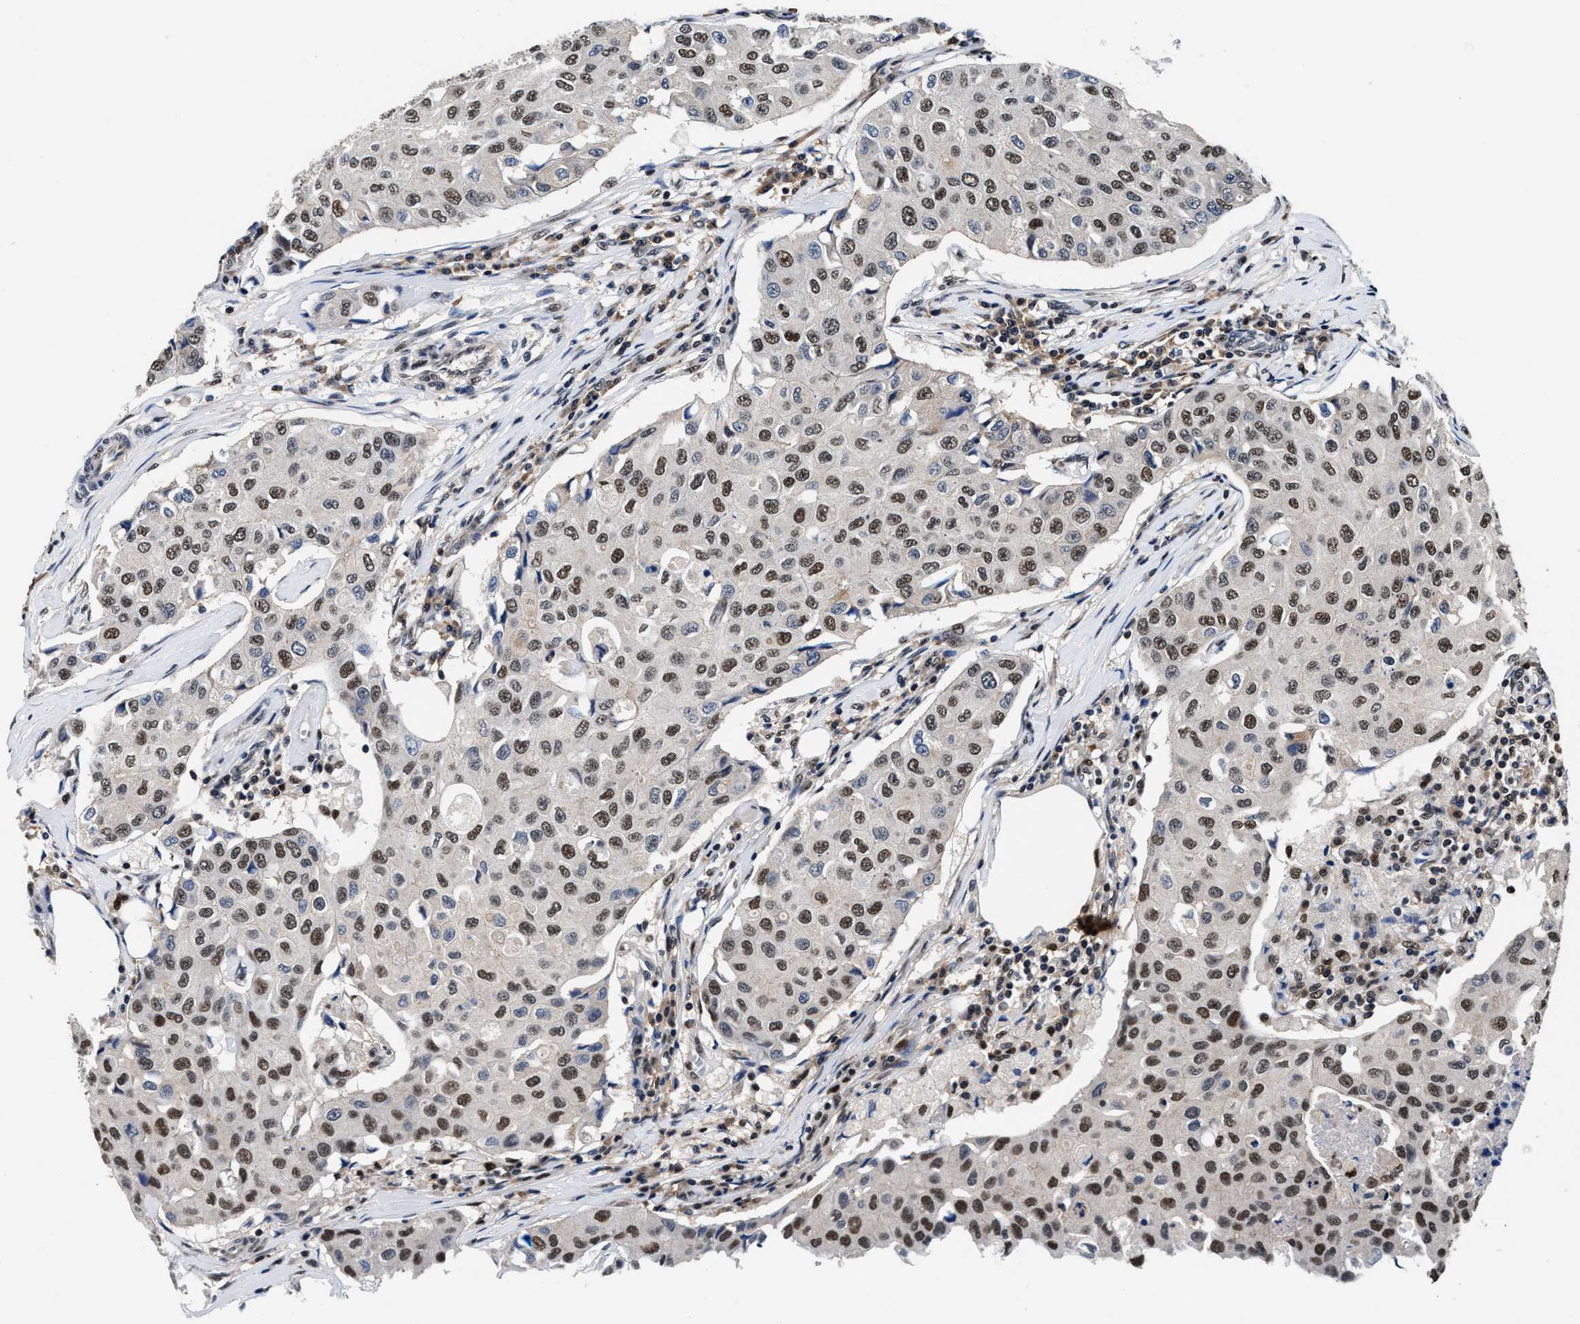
{"staining": {"intensity": "moderate", "quantity": ">75%", "location": "nuclear"}, "tissue": "breast cancer", "cell_type": "Tumor cells", "image_type": "cancer", "snomed": [{"axis": "morphology", "description": "Duct carcinoma"}, {"axis": "topography", "description": "Breast"}], "caption": "Immunohistochemical staining of human breast cancer (intraductal carcinoma) demonstrates moderate nuclear protein positivity in approximately >75% of tumor cells.", "gene": "USP16", "patient": {"sex": "female", "age": 80}}